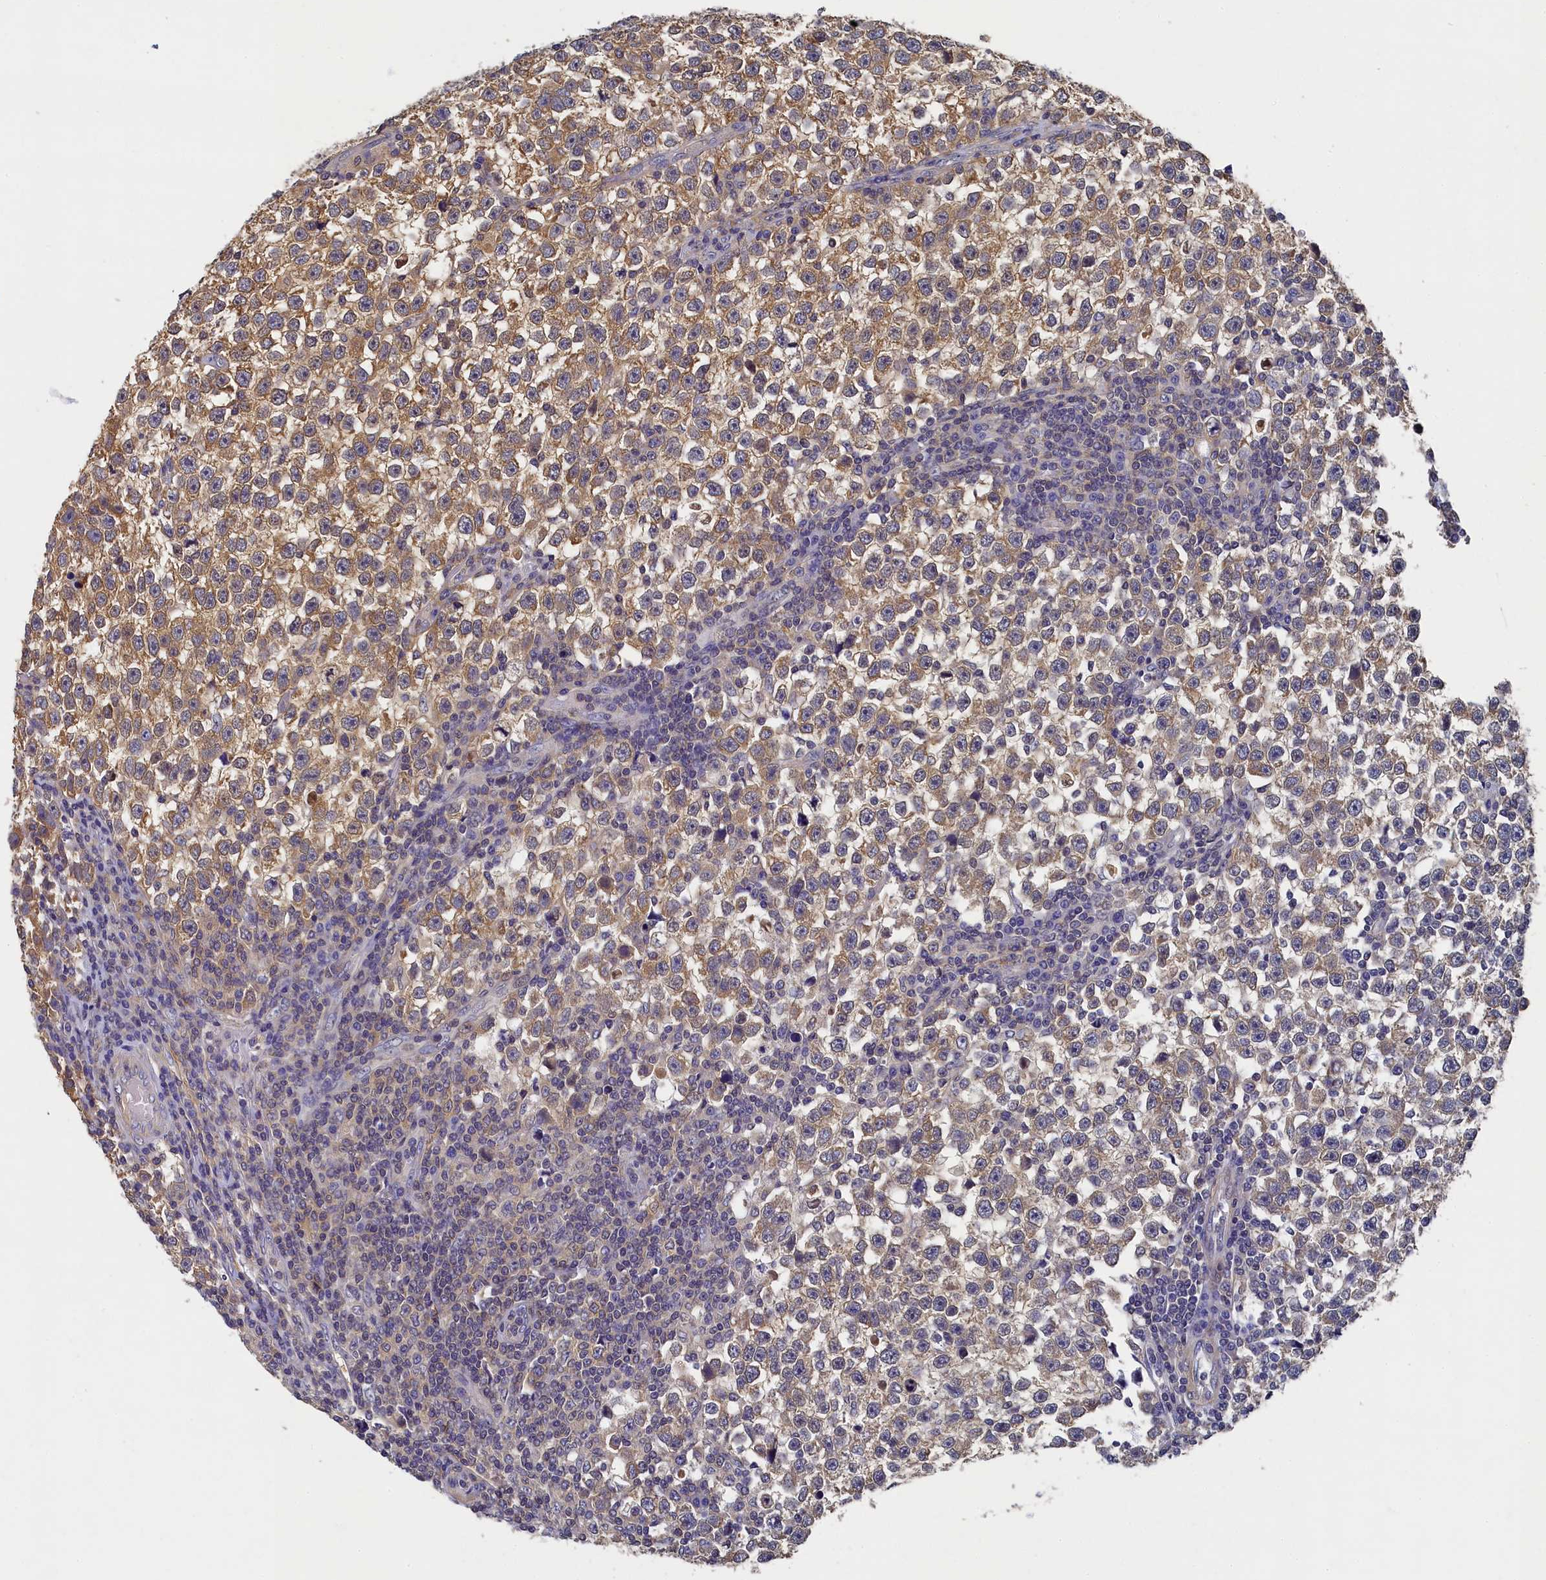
{"staining": {"intensity": "moderate", "quantity": ">75%", "location": "cytoplasmic/membranous"}, "tissue": "testis cancer", "cell_type": "Tumor cells", "image_type": "cancer", "snomed": [{"axis": "morphology", "description": "Normal tissue, NOS"}, {"axis": "morphology", "description": "Seminoma, NOS"}, {"axis": "topography", "description": "Testis"}], "caption": "This histopathology image reveals immunohistochemistry (IHC) staining of human testis cancer (seminoma), with medium moderate cytoplasmic/membranous expression in approximately >75% of tumor cells.", "gene": "TBCB", "patient": {"sex": "male", "age": 43}}